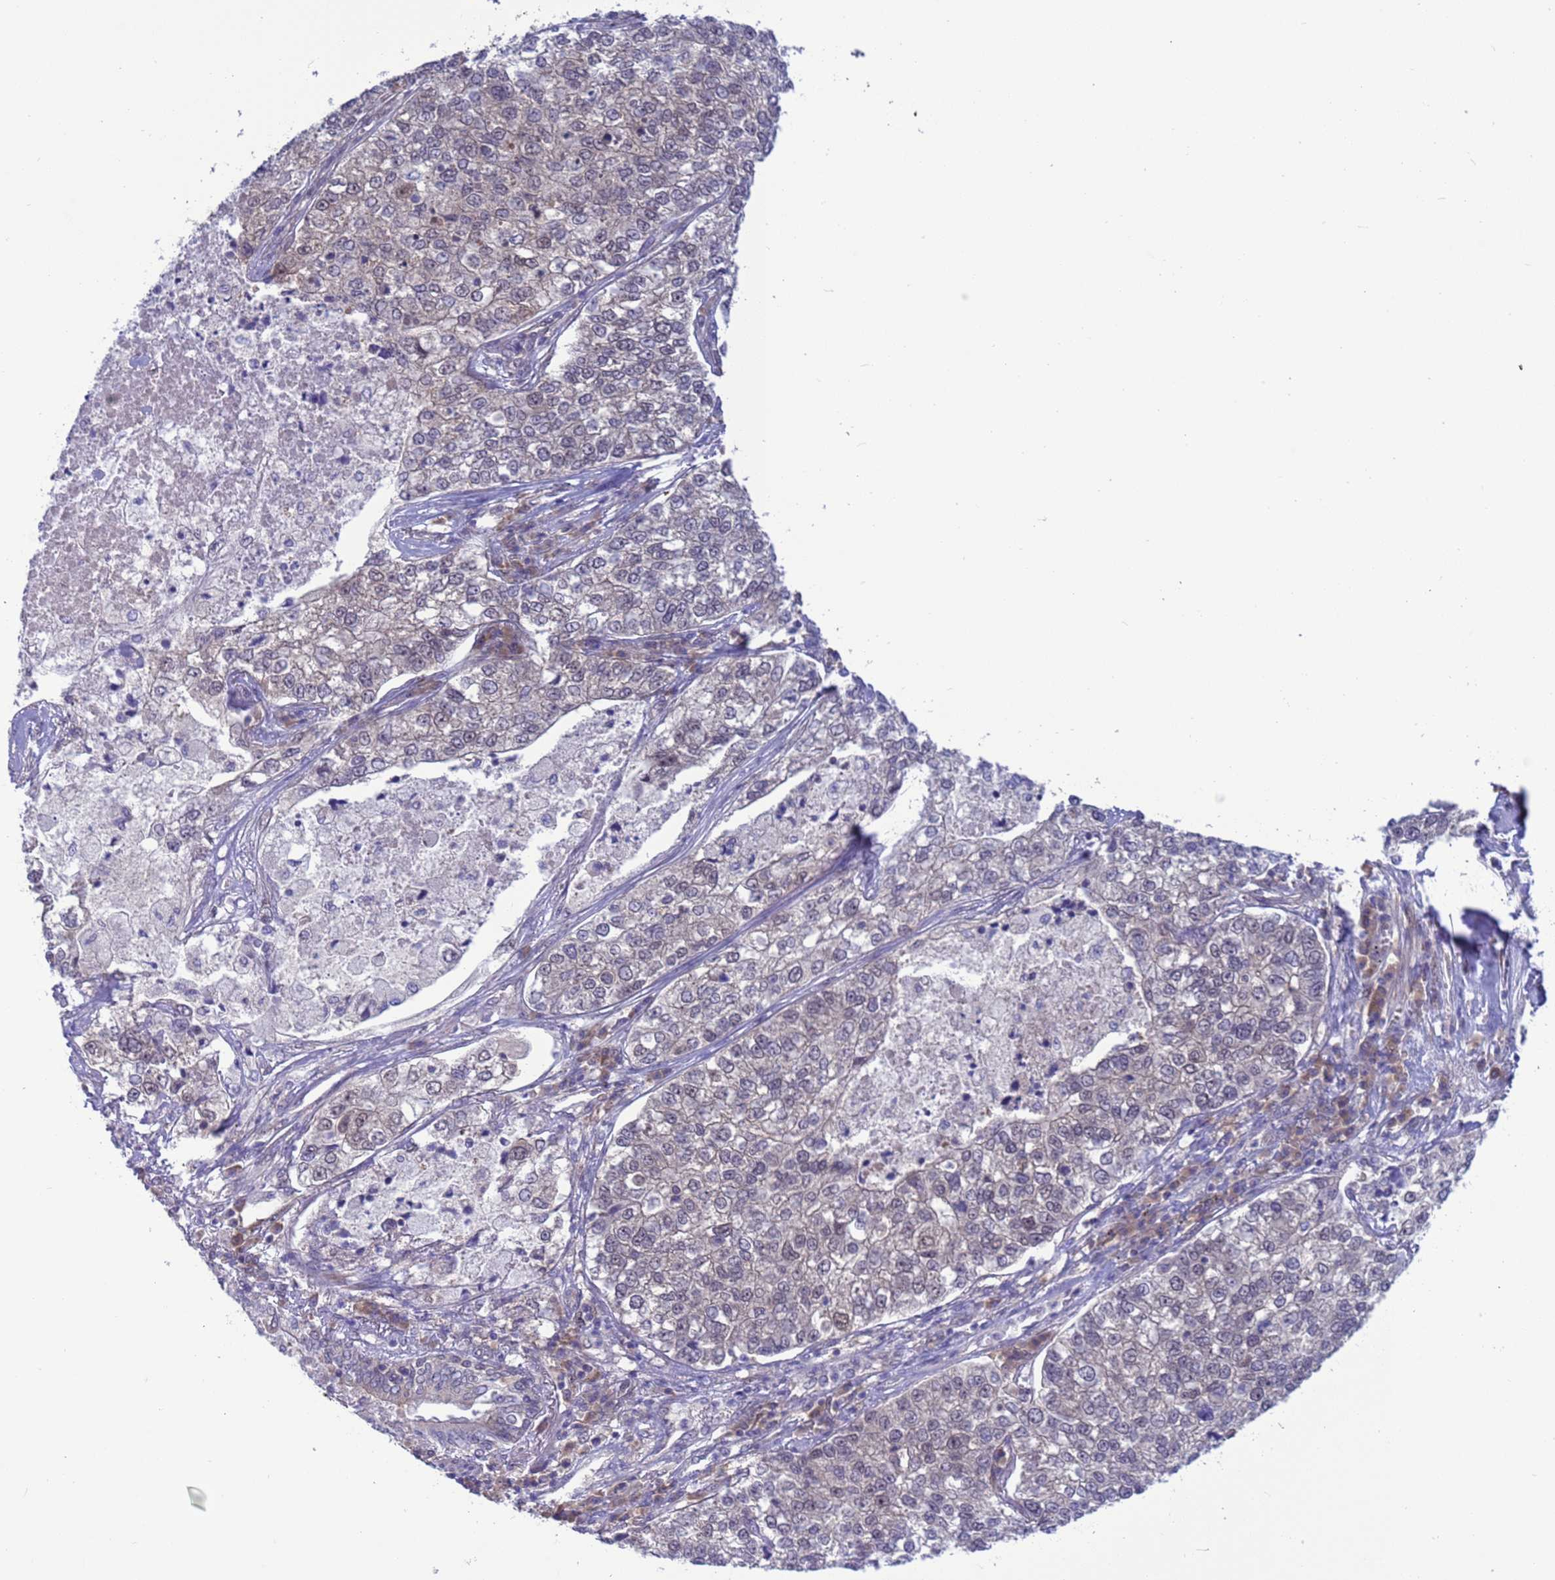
{"staining": {"intensity": "weak", "quantity": "25%-75%", "location": "cytoplasmic/membranous,nuclear"}, "tissue": "lung cancer", "cell_type": "Tumor cells", "image_type": "cancer", "snomed": [{"axis": "morphology", "description": "Adenocarcinoma, NOS"}, {"axis": "topography", "description": "Lung"}], "caption": "Brown immunohistochemical staining in human lung adenocarcinoma displays weak cytoplasmic/membranous and nuclear positivity in about 25%-75% of tumor cells. Using DAB (brown) and hematoxylin (blue) stains, captured at high magnification using brightfield microscopy.", "gene": "ZNF461", "patient": {"sex": "male", "age": 49}}